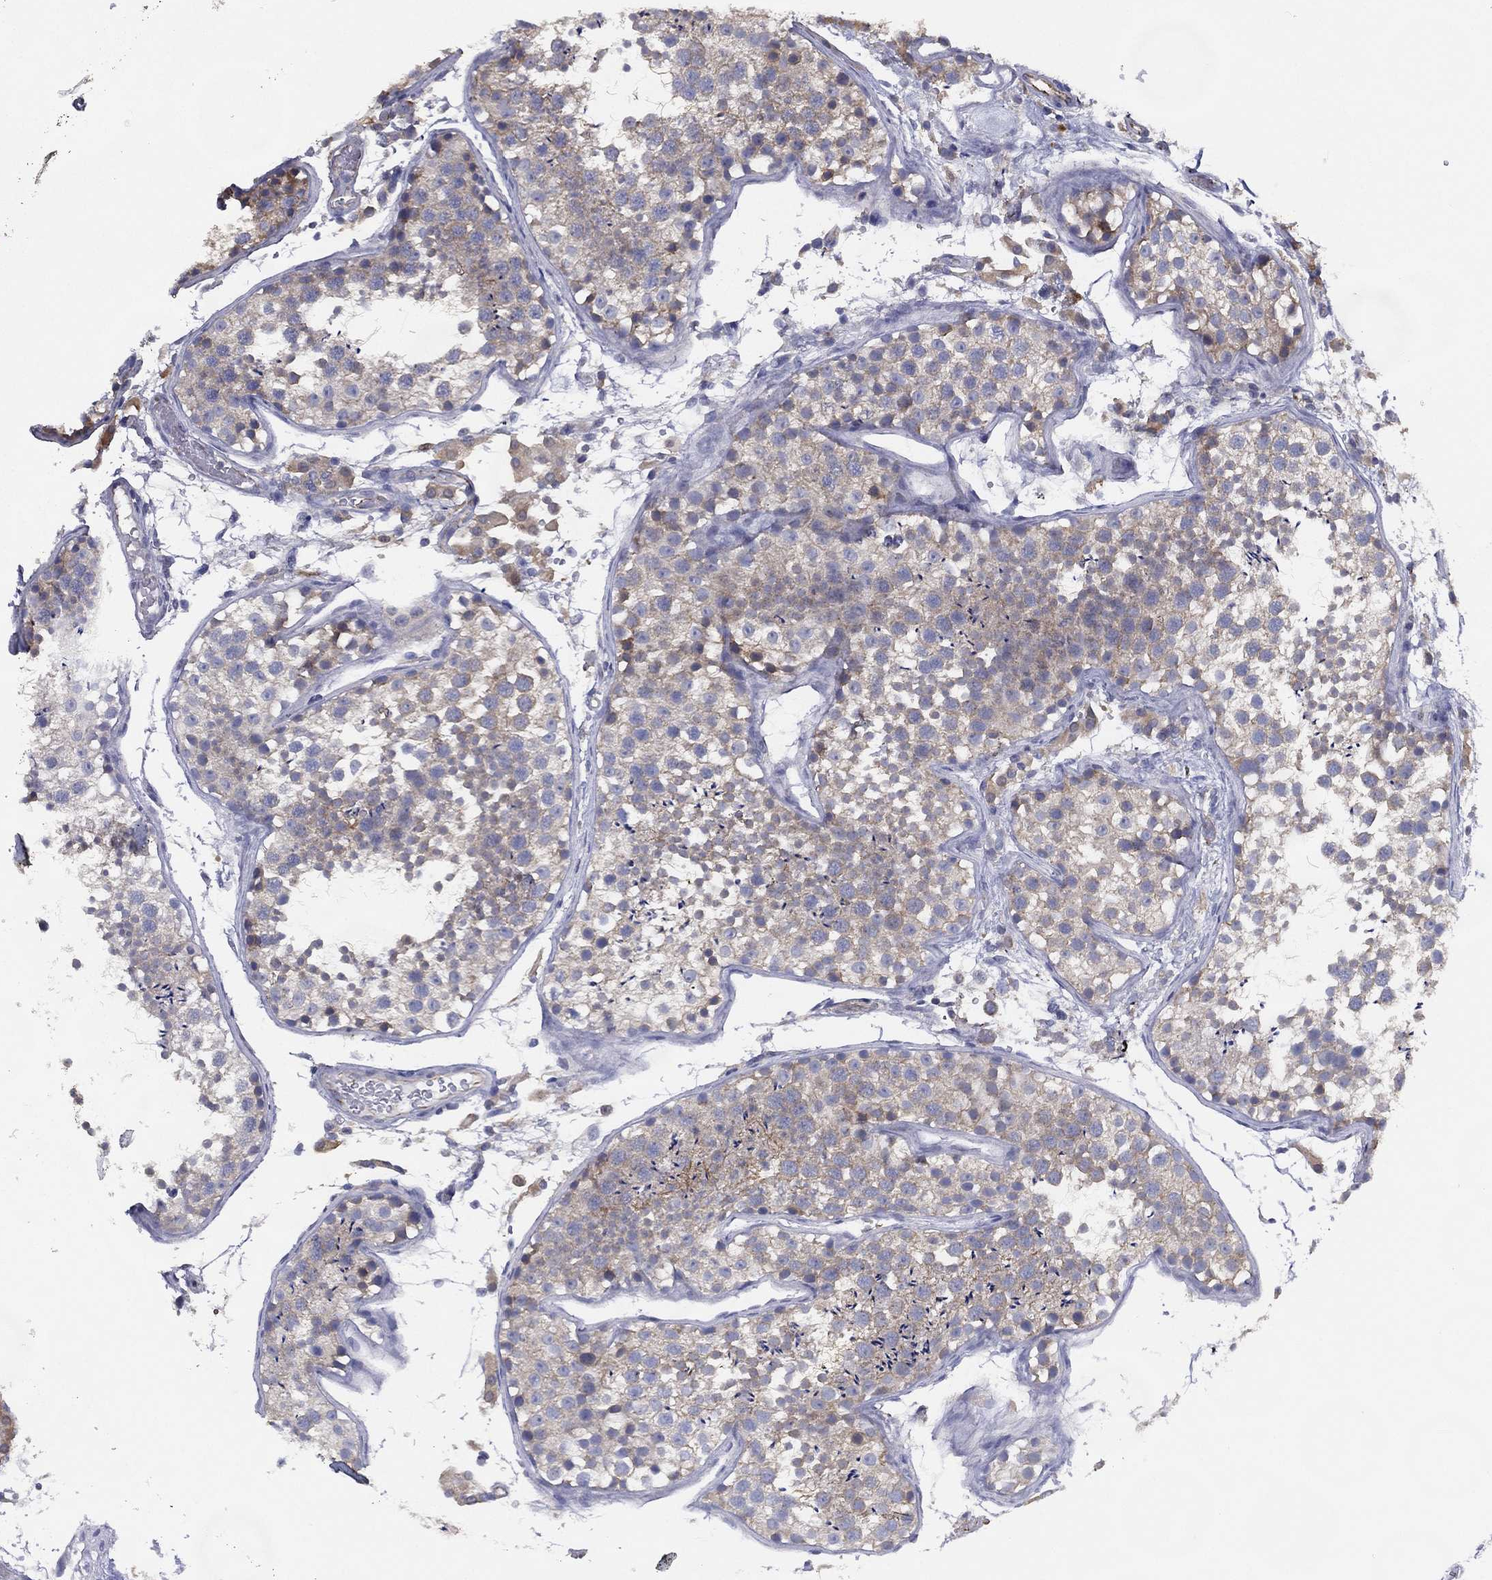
{"staining": {"intensity": "weak", "quantity": "25%-75%", "location": "cytoplasmic/membranous"}, "tissue": "testis", "cell_type": "Cells in seminiferous ducts", "image_type": "normal", "snomed": [{"axis": "morphology", "description": "Normal tissue, NOS"}, {"axis": "topography", "description": "Testis"}], "caption": "Approximately 25%-75% of cells in seminiferous ducts in benign human testis reveal weak cytoplasmic/membranous protein positivity as visualized by brown immunohistochemical staining.", "gene": "ZNF223", "patient": {"sex": "male", "age": 29}}